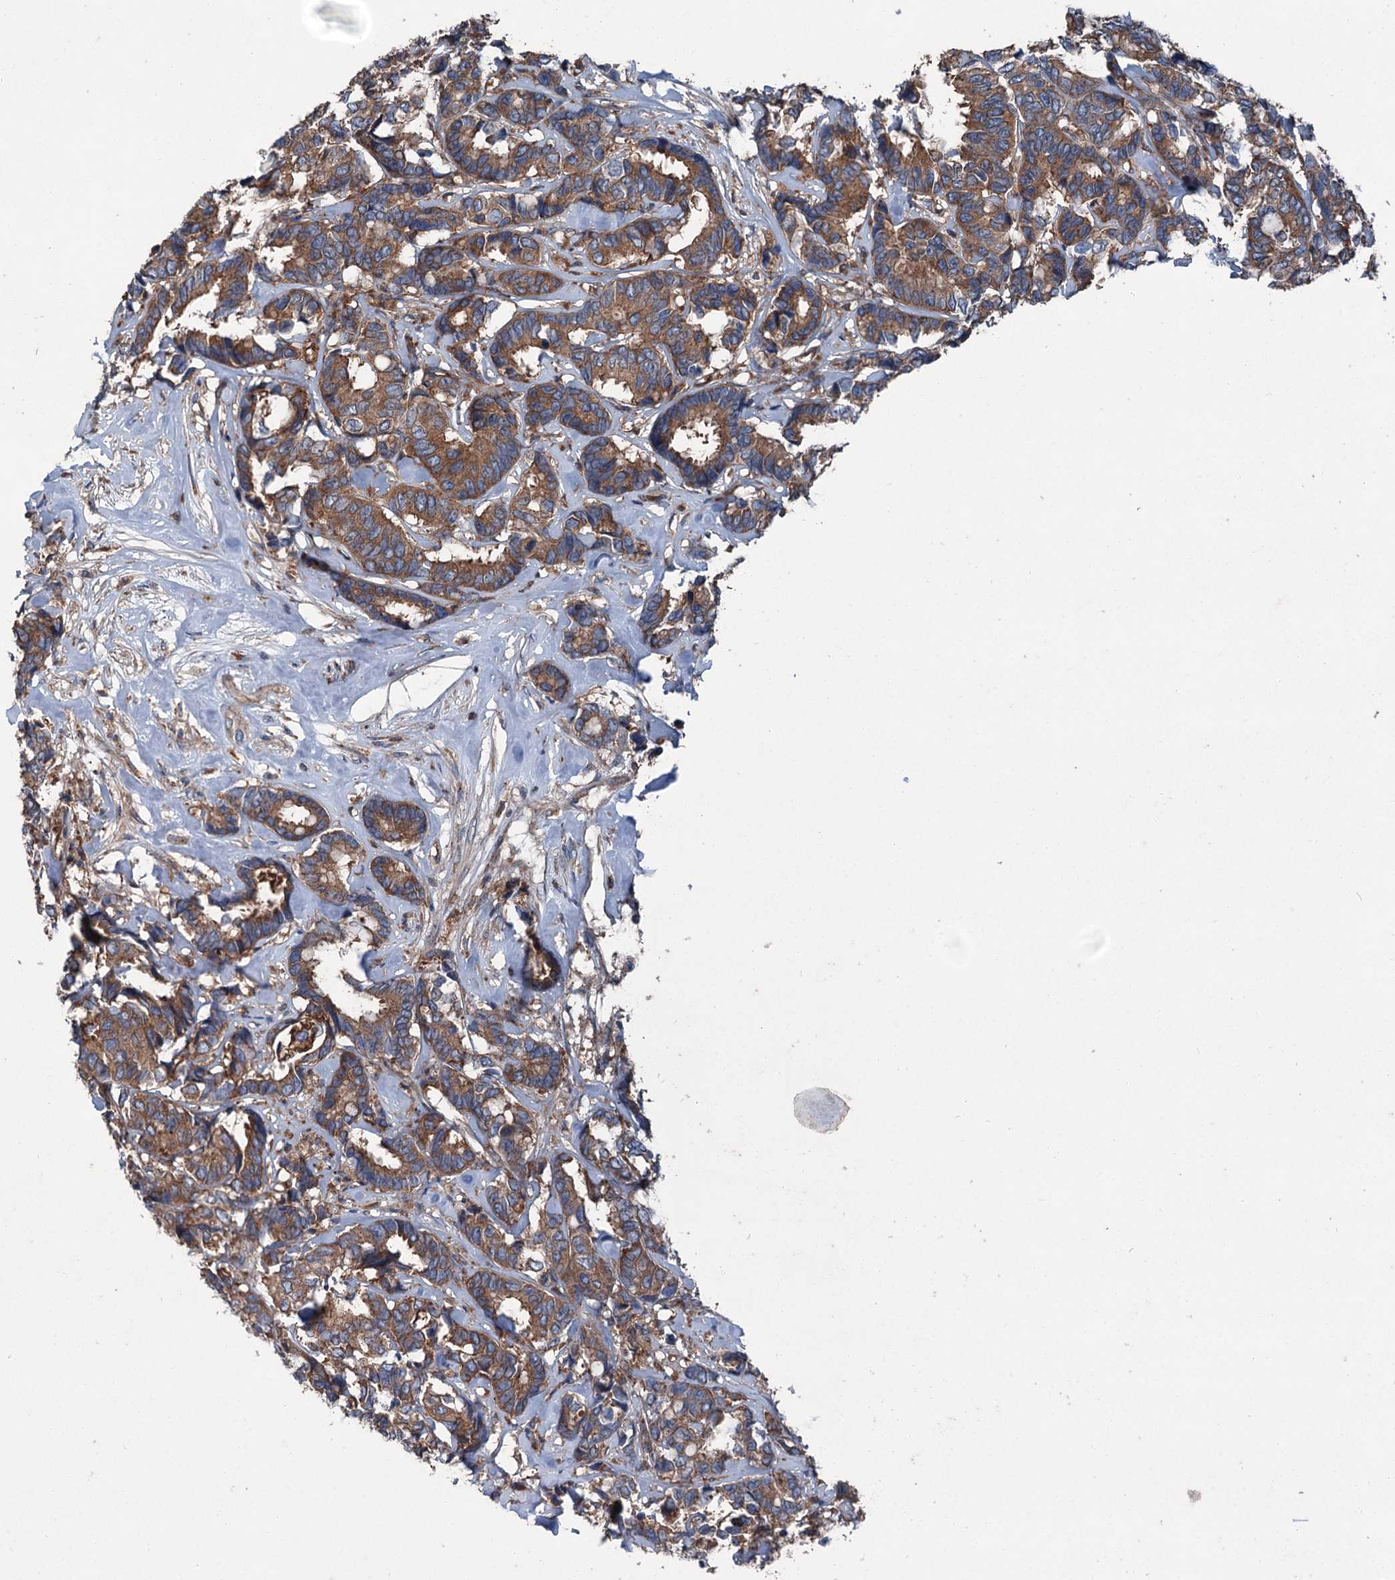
{"staining": {"intensity": "moderate", "quantity": ">75%", "location": "cytoplasmic/membranous"}, "tissue": "breast cancer", "cell_type": "Tumor cells", "image_type": "cancer", "snomed": [{"axis": "morphology", "description": "Duct carcinoma"}, {"axis": "topography", "description": "Breast"}], "caption": "Immunohistochemical staining of human breast cancer (intraductal carcinoma) shows medium levels of moderate cytoplasmic/membranous protein expression in about >75% of tumor cells.", "gene": "RUFY1", "patient": {"sex": "female", "age": 87}}